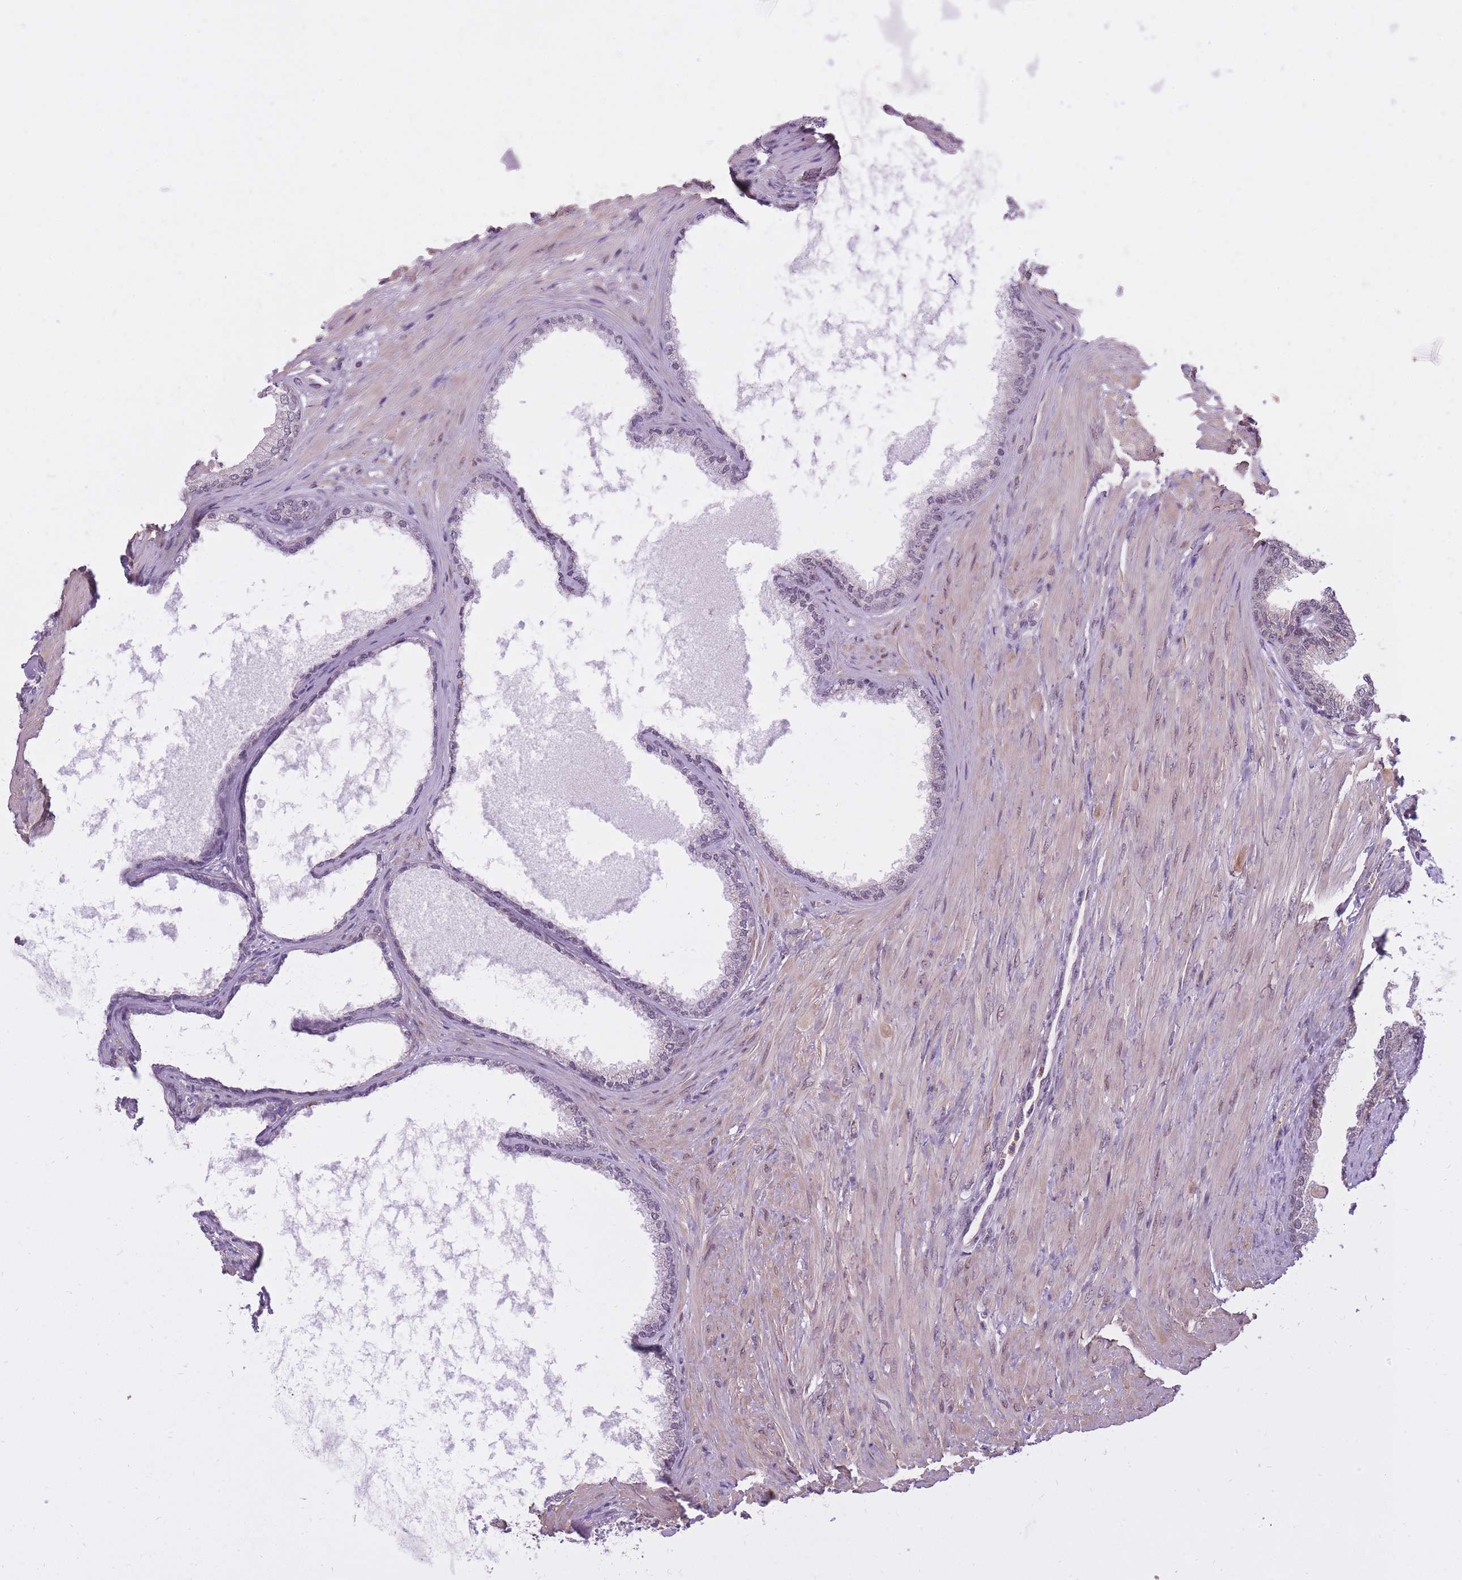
{"staining": {"intensity": "weak", "quantity": "25%-75%", "location": "nuclear"}, "tissue": "prostate", "cell_type": "Glandular cells", "image_type": "normal", "snomed": [{"axis": "morphology", "description": "Normal tissue, NOS"}, {"axis": "topography", "description": "Prostate"}], "caption": "Approximately 25%-75% of glandular cells in unremarkable human prostate exhibit weak nuclear protein positivity as visualized by brown immunohistochemical staining.", "gene": "TIGD1", "patient": {"sex": "male", "age": 76}}